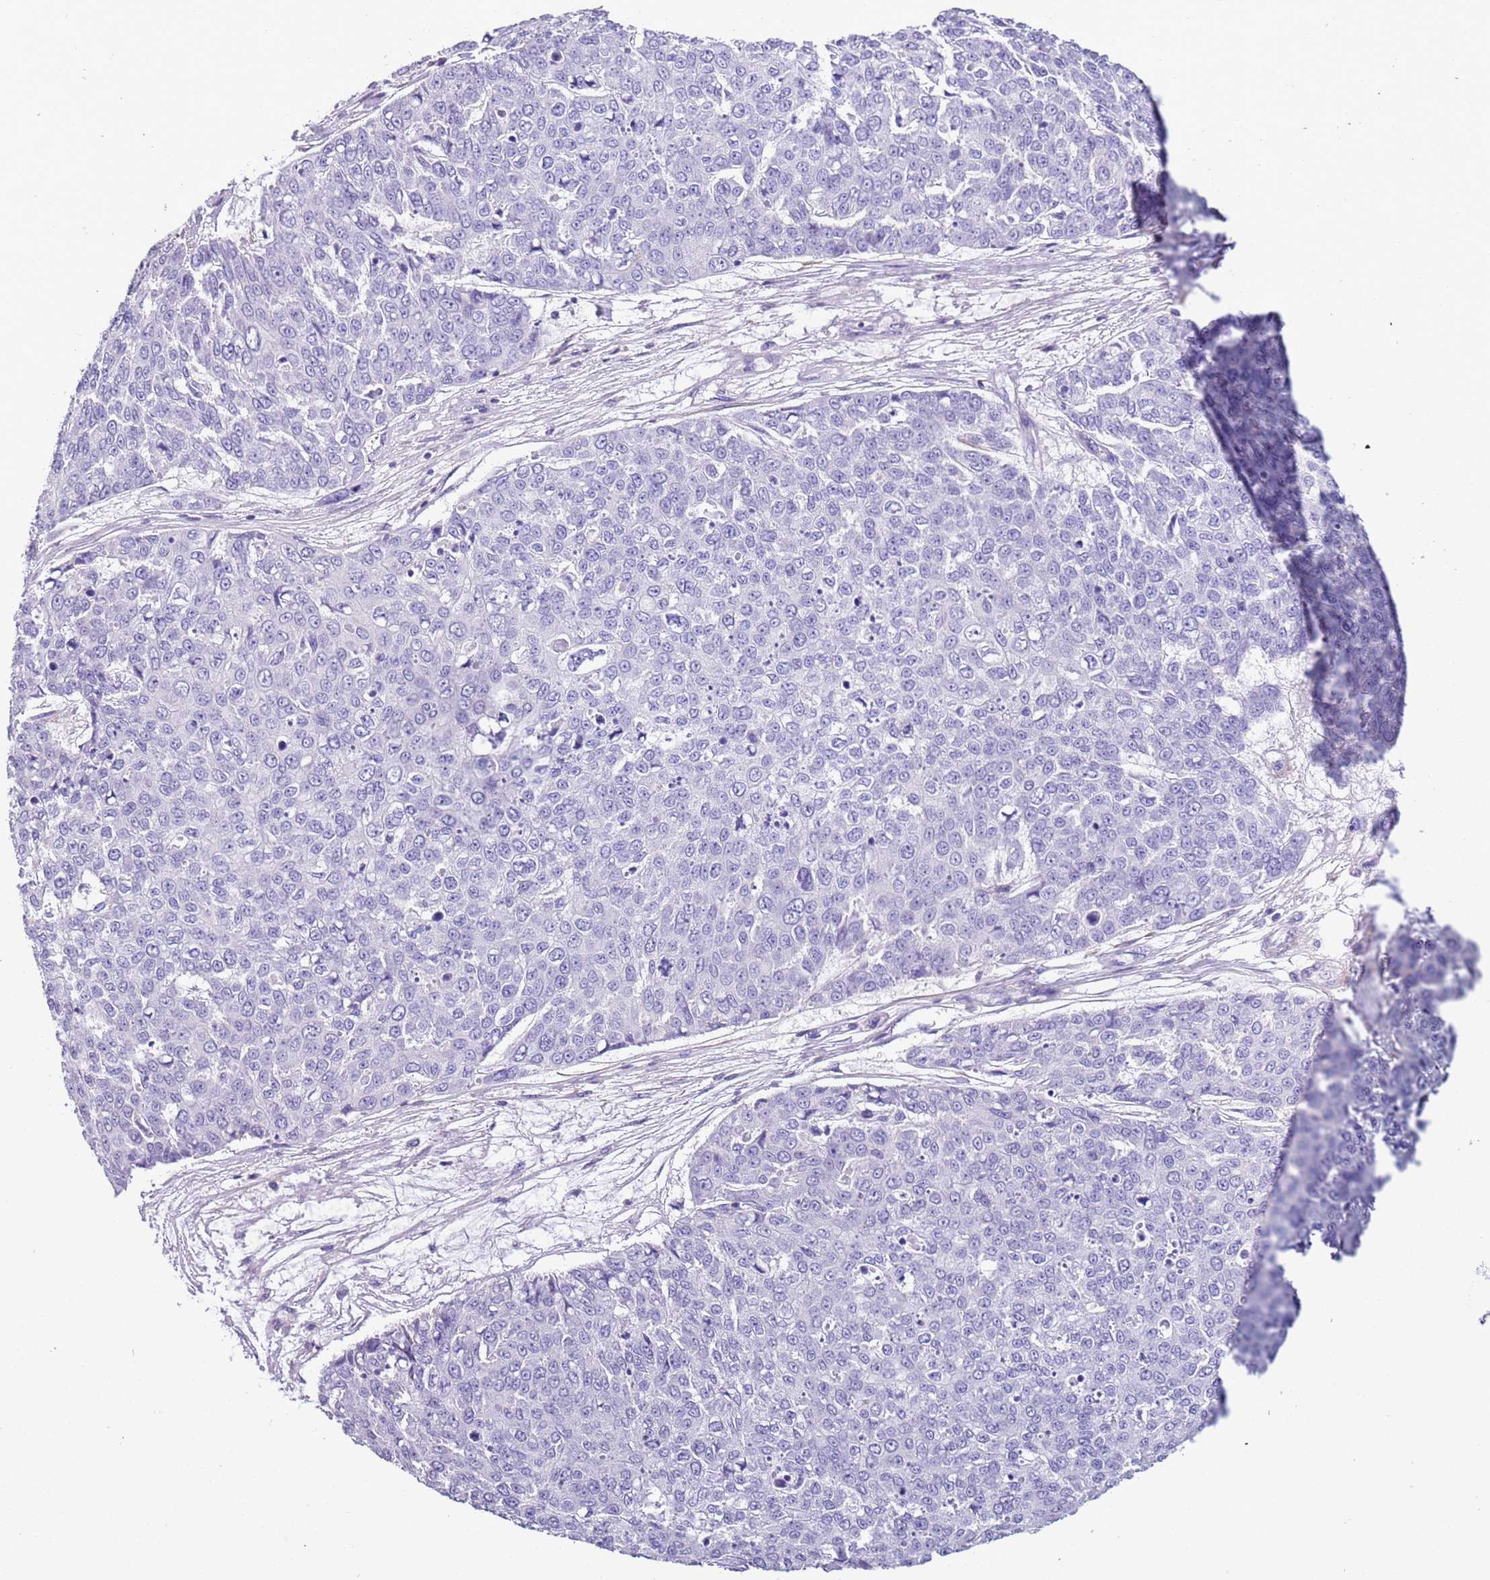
{"staining": {"intensity": "negative", "quantity": "none", "location": "none"}, "tissue": "skin cancer", "cell_type": "Tumor cells", "image_type": "cancer", "snomed": [{"axis": "morphology", "description": "Squamous cell carcinoma, NOS"}, {"axis": "topography", "description": "Skin"}], "caption": "DAB (3,3'-diaminobenzidine) immunohistochemical staining of human skin cancer displays no significant staining in tumor cells.", "gene": "PCGF2", "patient": {"sex": "male", "age": 71}}